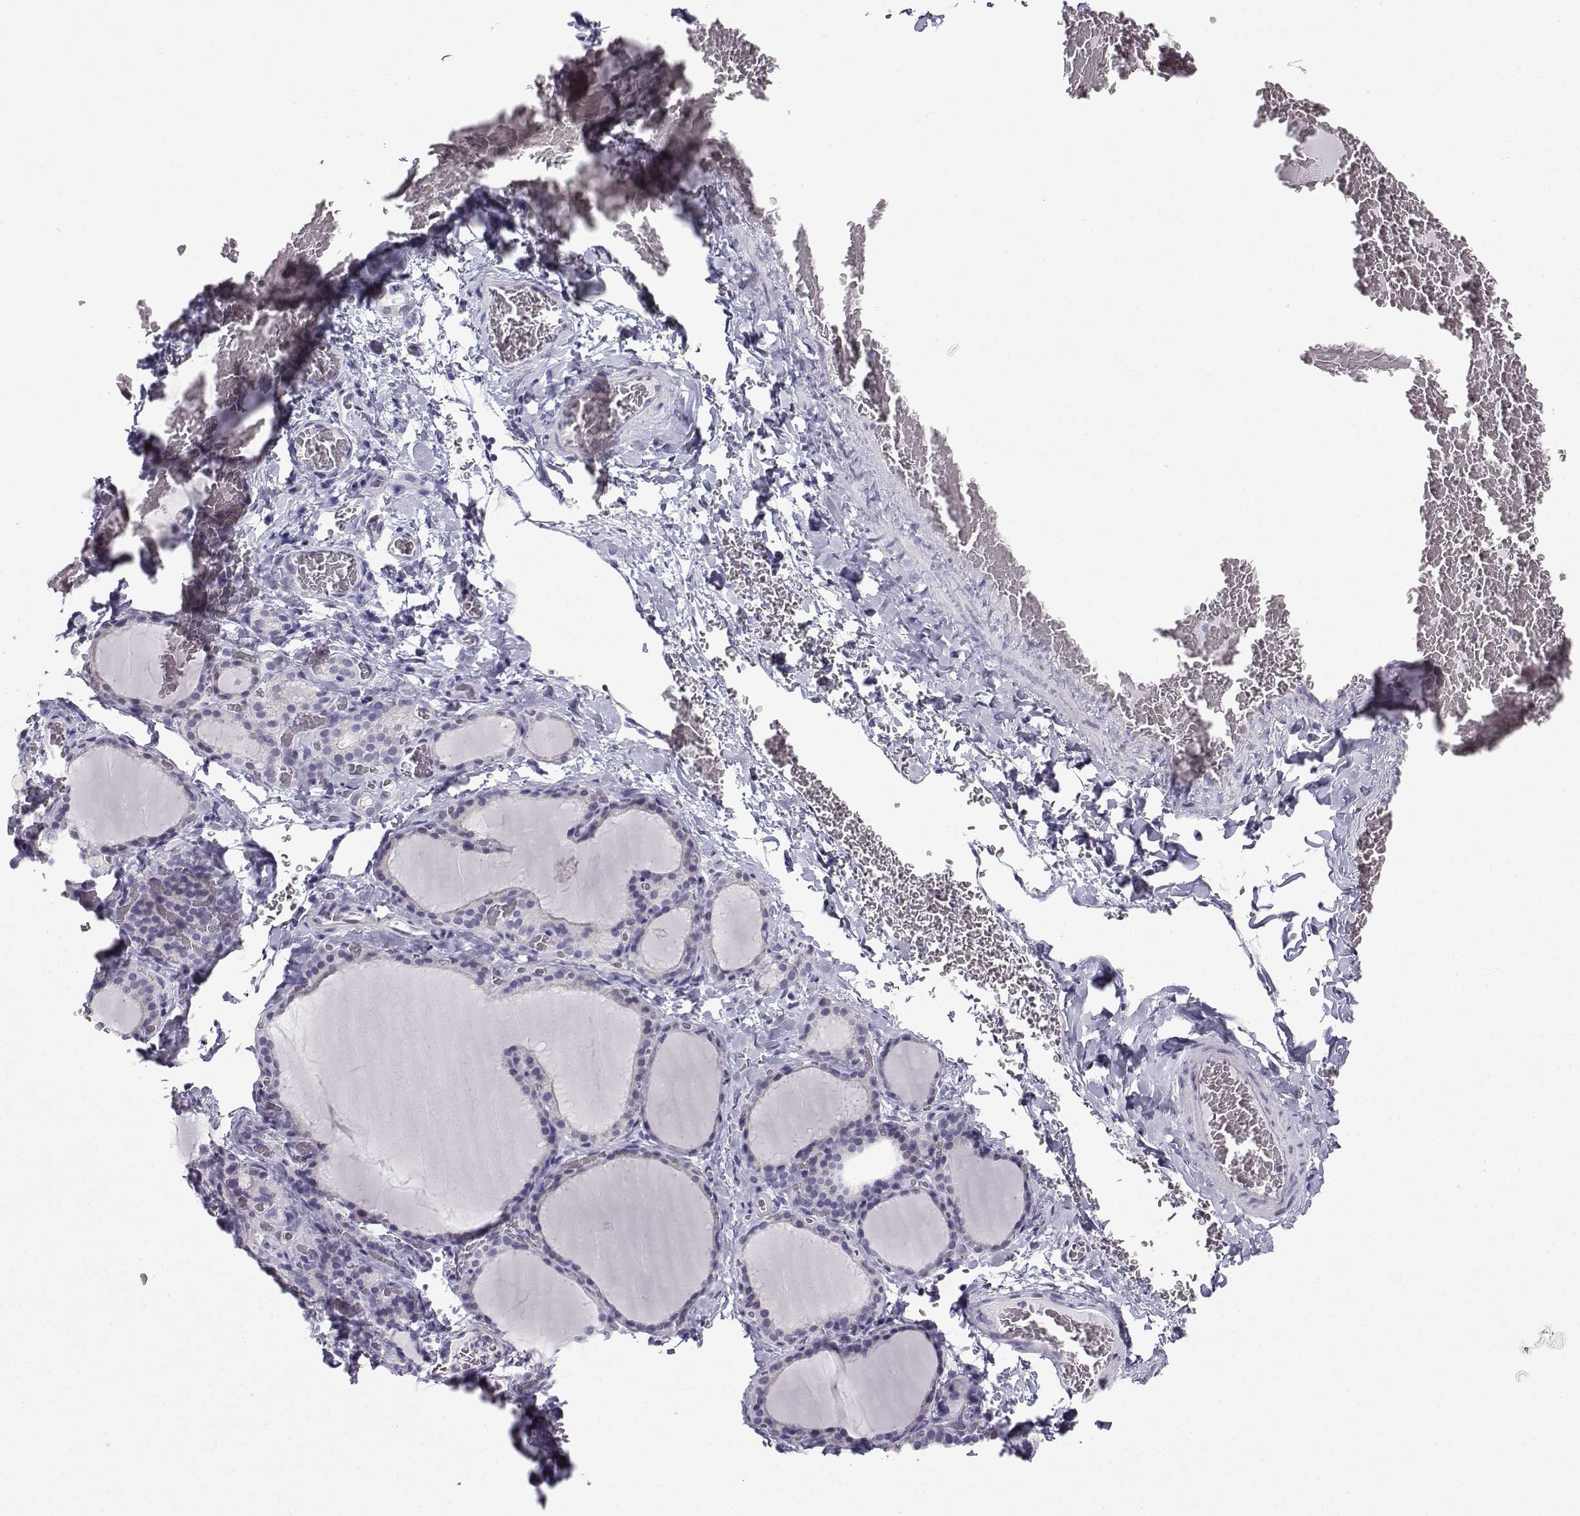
{"staining": {"intensity": "negative", "quantity": "none", "location": "none"}, "tissue": "thyroid gland", "cell_type": "Glandular cells", "image_type": "normal", "snomed": [{"axis": "morphology", "description": "Normal tissue, NOS"}, {"axis": "morphology", "description": "Hyperplasia, NOS"}, {"axis": "topography", "description": "Thyroid gland"}], "caption": "IHC image of benign thyroid gland: human thyroid gland stained with DAB (3,3'-diaminobenzidine) shows no significant protein staining in glandular cells. (DAB (3,3'-diaminobenzidine) IHC with hematoxylin counter stain).", "gene": "CFAP53", "patient": {"sex": "female", "age": 27}}